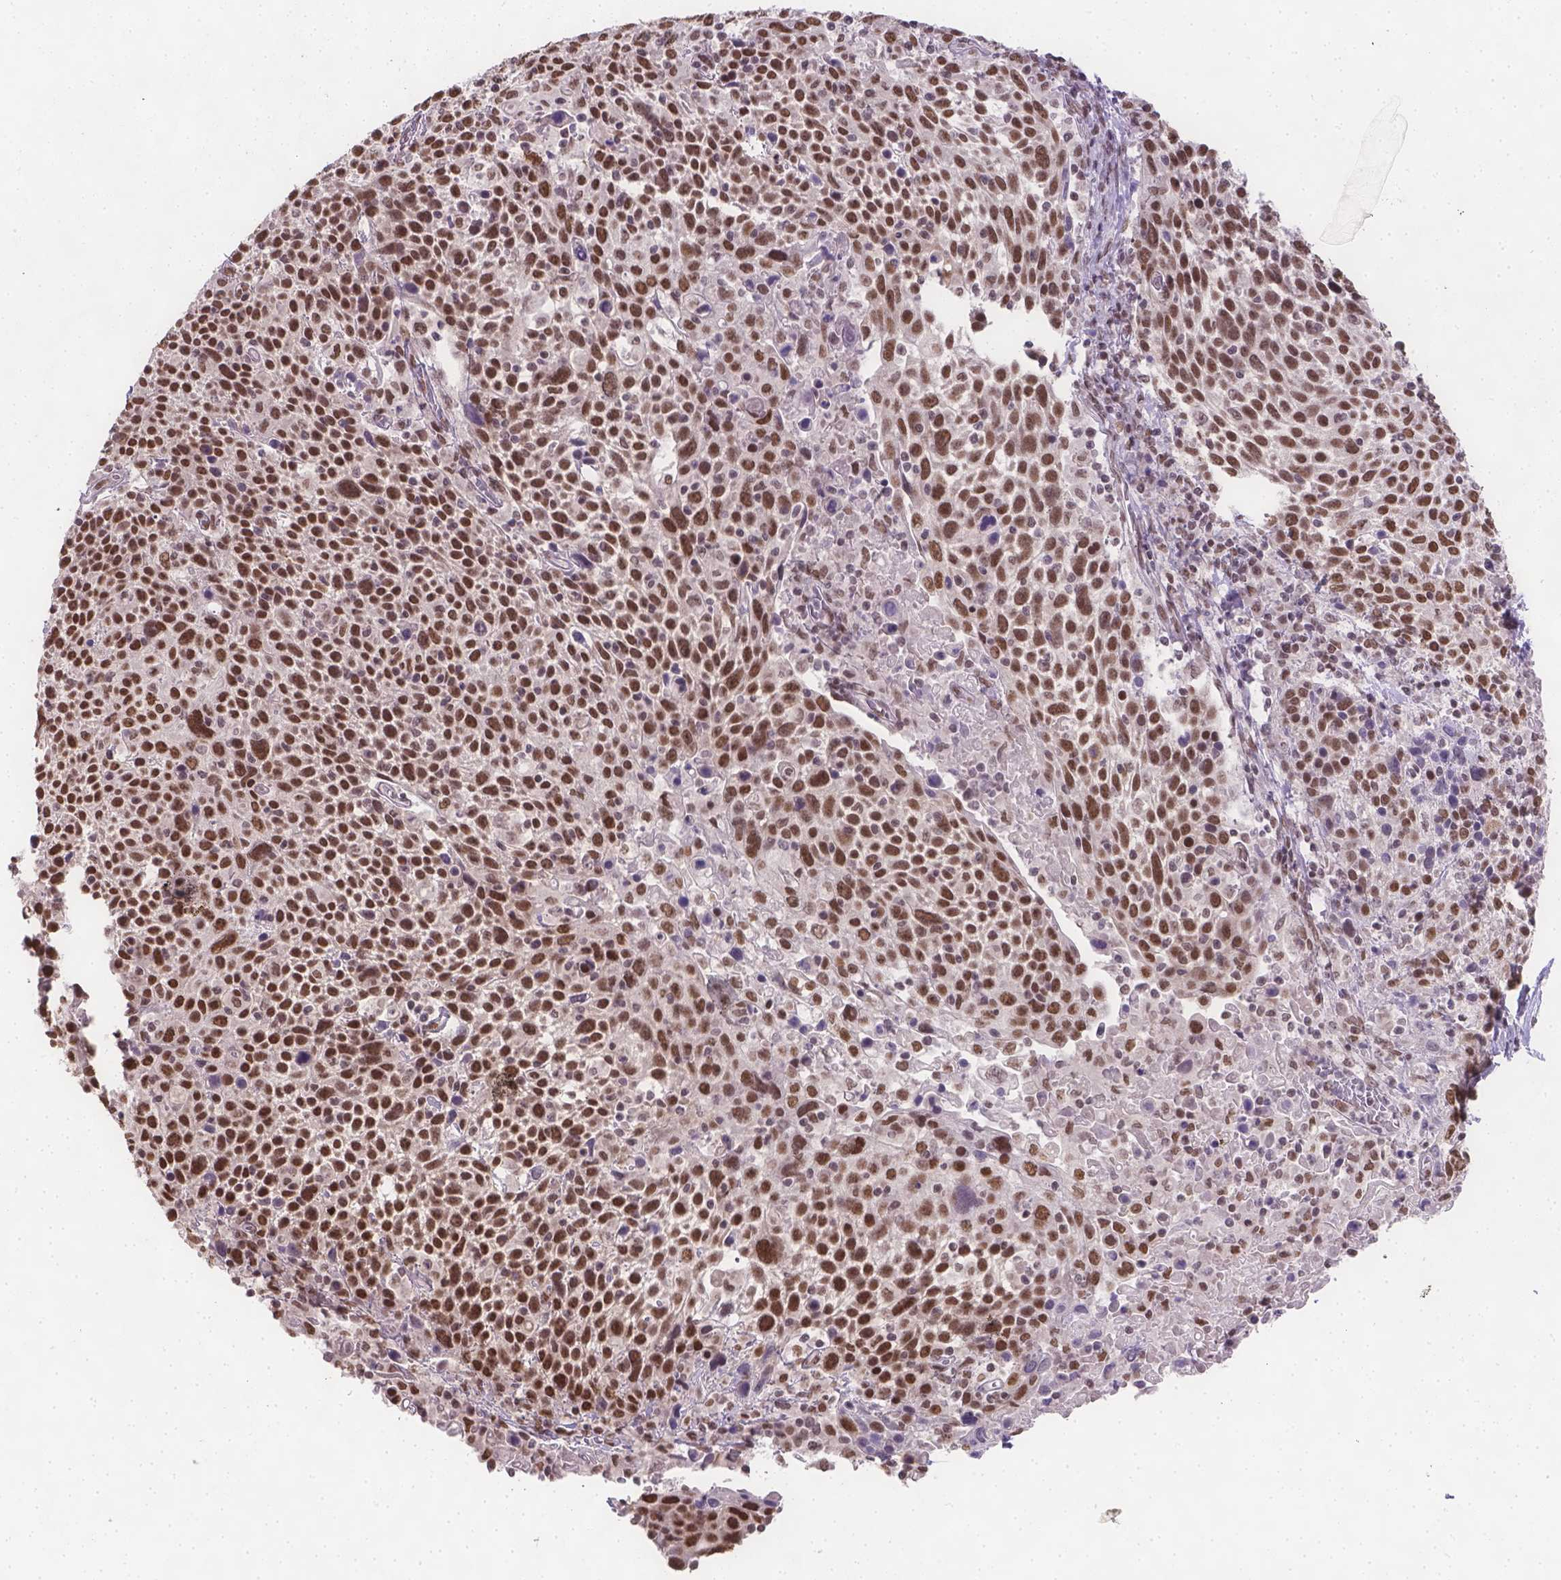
{"staining": {"intensity": "strong", "quantity": ">75%", "location": "nuclear"}, "tissue": "cervical cancer", "cell_type": "Tumor cells", "image_type": "cancer", "snomed": [{"axis": "morphology", "description": "Squamous cell carcinoma, NOS"}, {"axis": "topography", "description": "Cervix"}], "caption": "This is a photomicrograph of immunohistochemistry (IHC) staining of squamous cell carcinoma (cervical), which shows strong expression in the nuclear of tumor cells.", "gene": "FANCE", "patient": {"sex": "female", "age": 61}}